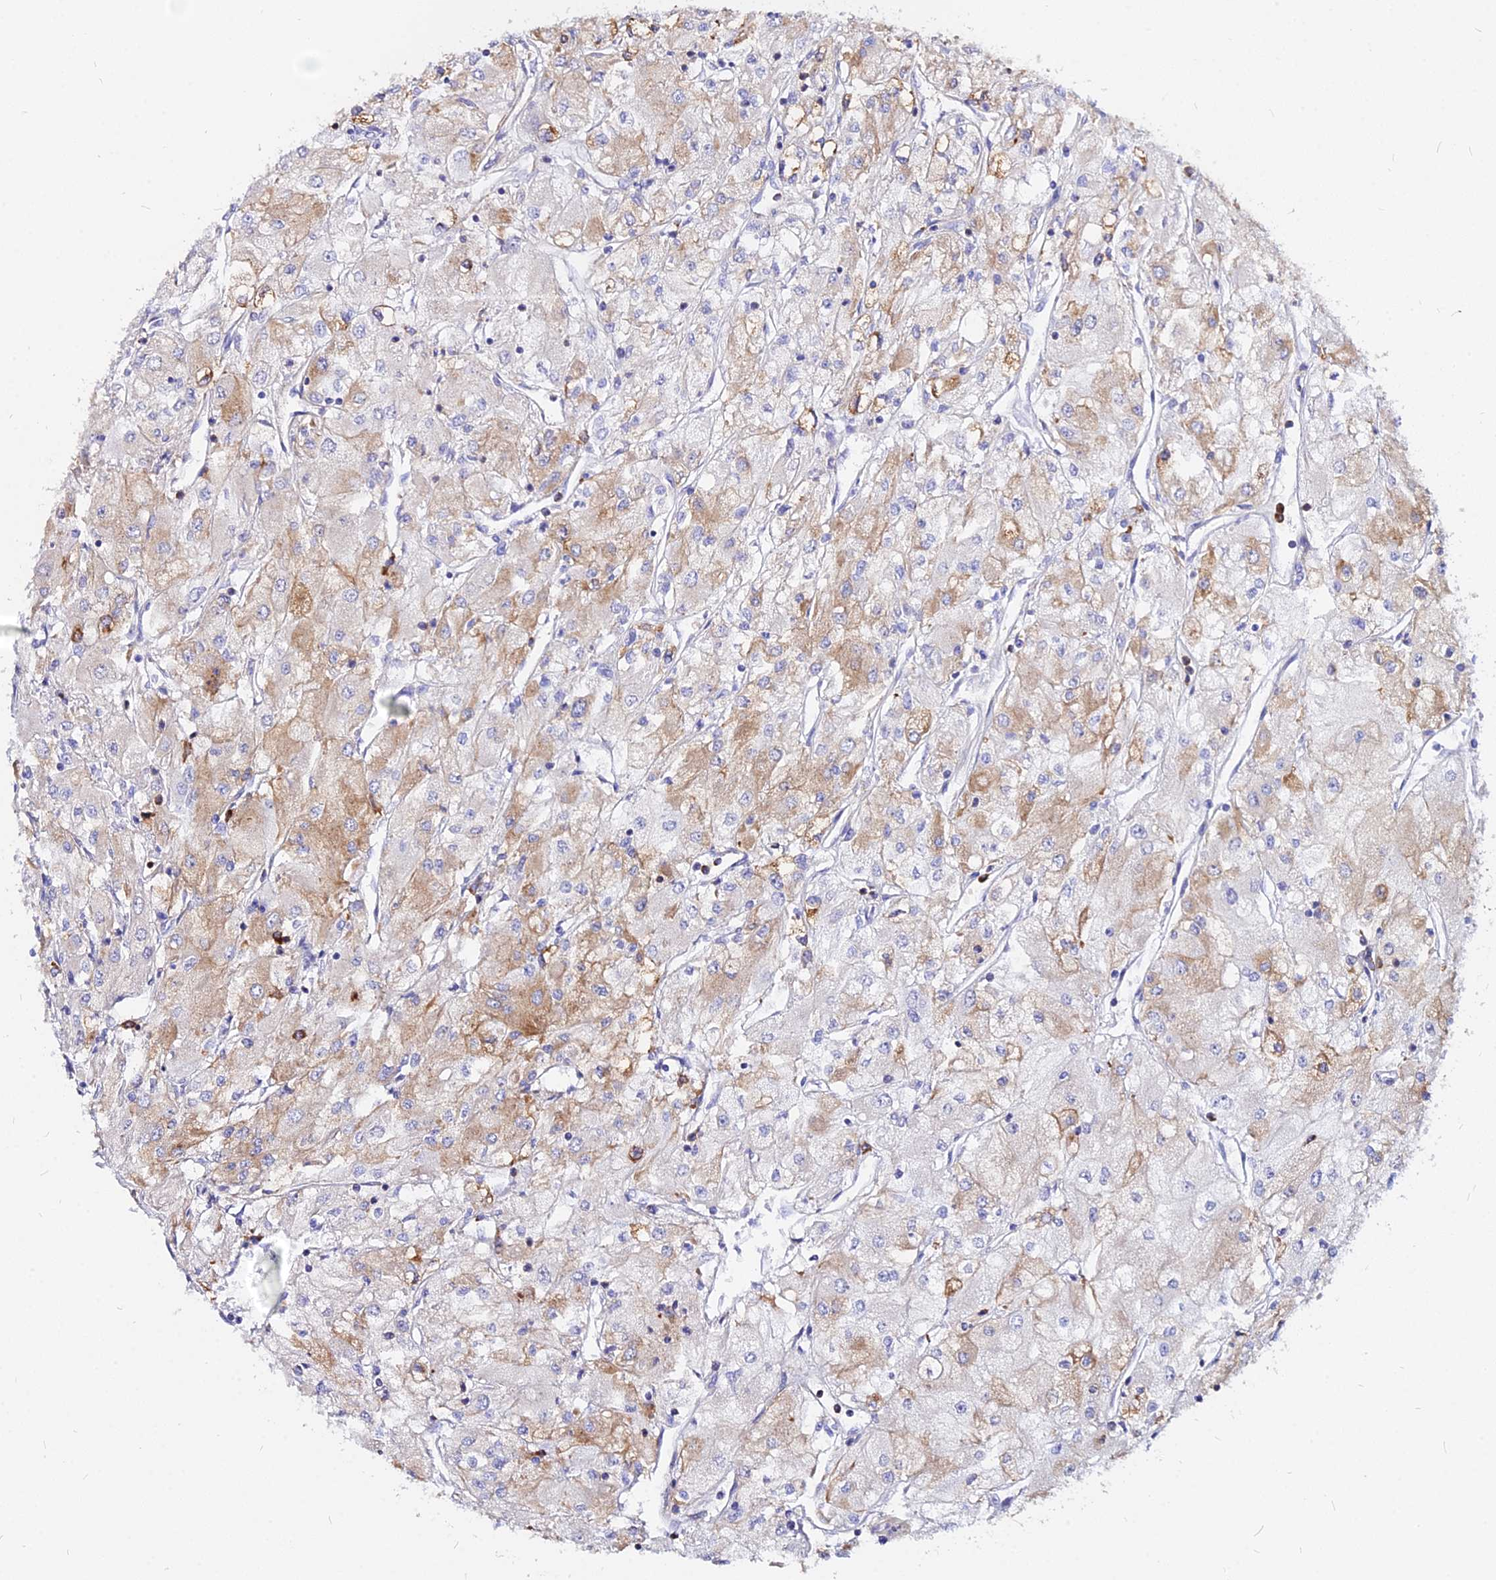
{"staining": {"intensity": "moderate", "quantity": ">75%", "location": "cytoplasmic/membranous"}, "tissue": "renal cancer", "cell_type": "Tumor cells", "image_type": "cancer", "snomed": [{"axis": "morphology", "description": "Adenocarcinoma, NOS"}, {"axis": "topography", "description": "Kidney"}], "caption": "This image reveals immunohistochemistry staining of renal cancer (adenocarcinoma), with medium moderate cytoplasmic/membranous staining in approximately >75% of tumor cells.", "gene": "AGTRAP", "patient": {"sex": "male", "age": 80}}